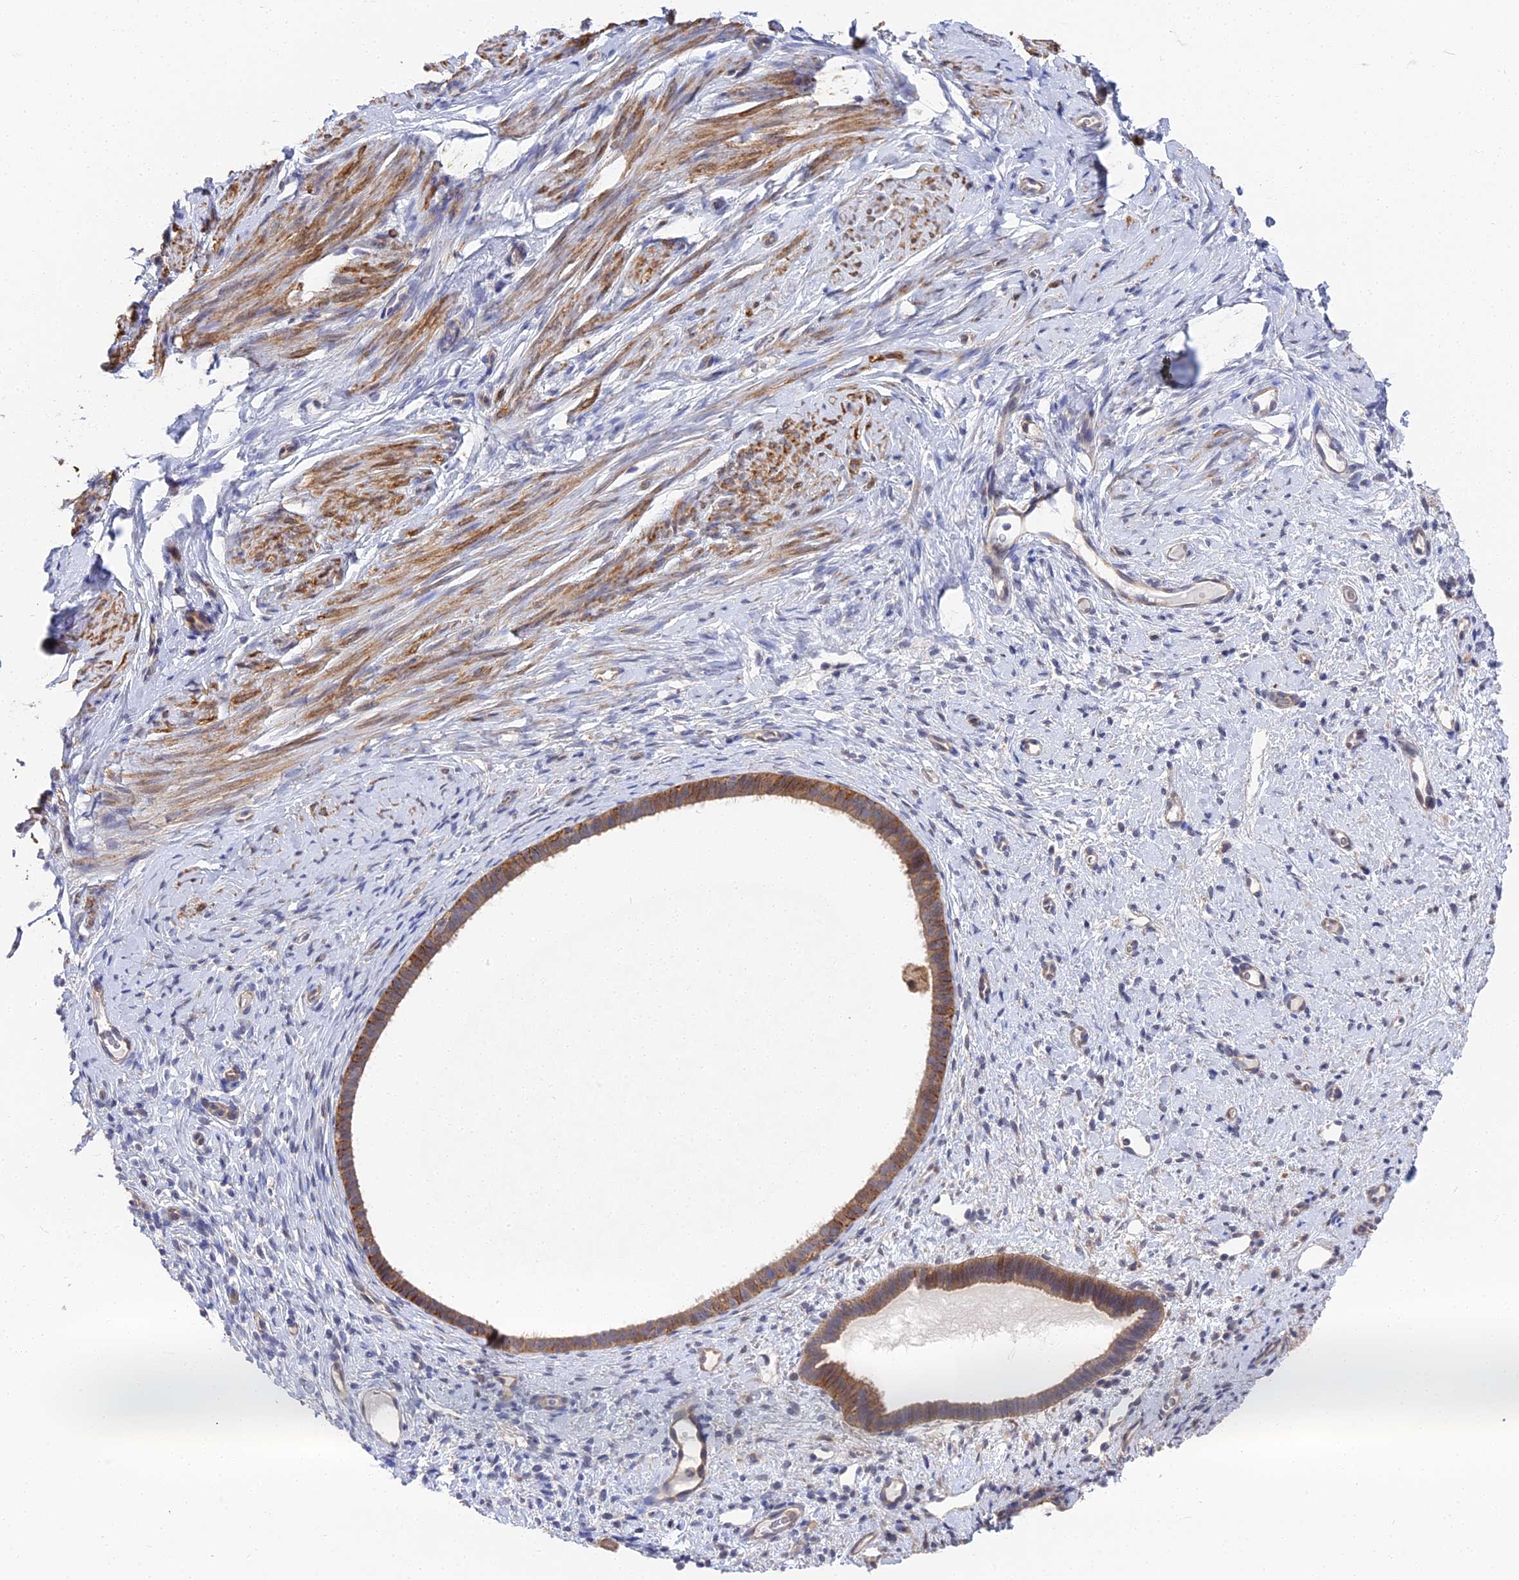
{"staining": {"intensity": "negative", "quantity": "none", "location": "none"}, "tissue": "endometrium", "cell_type": "Cells in endometrial stroma", "image_type": "normal", "snomed": [{"axis": "morphology", "description": "Normal tissue, NOS"}, {"axis": "topography", "description": "Endometrium"}], "caption": "This is a micrograph of IHC staining of unremarkable endometrium, which shows no staining in cells in endometrial stroma.", "gene": "CCDC113", "patient": {"sex": "female", "age": 65}}